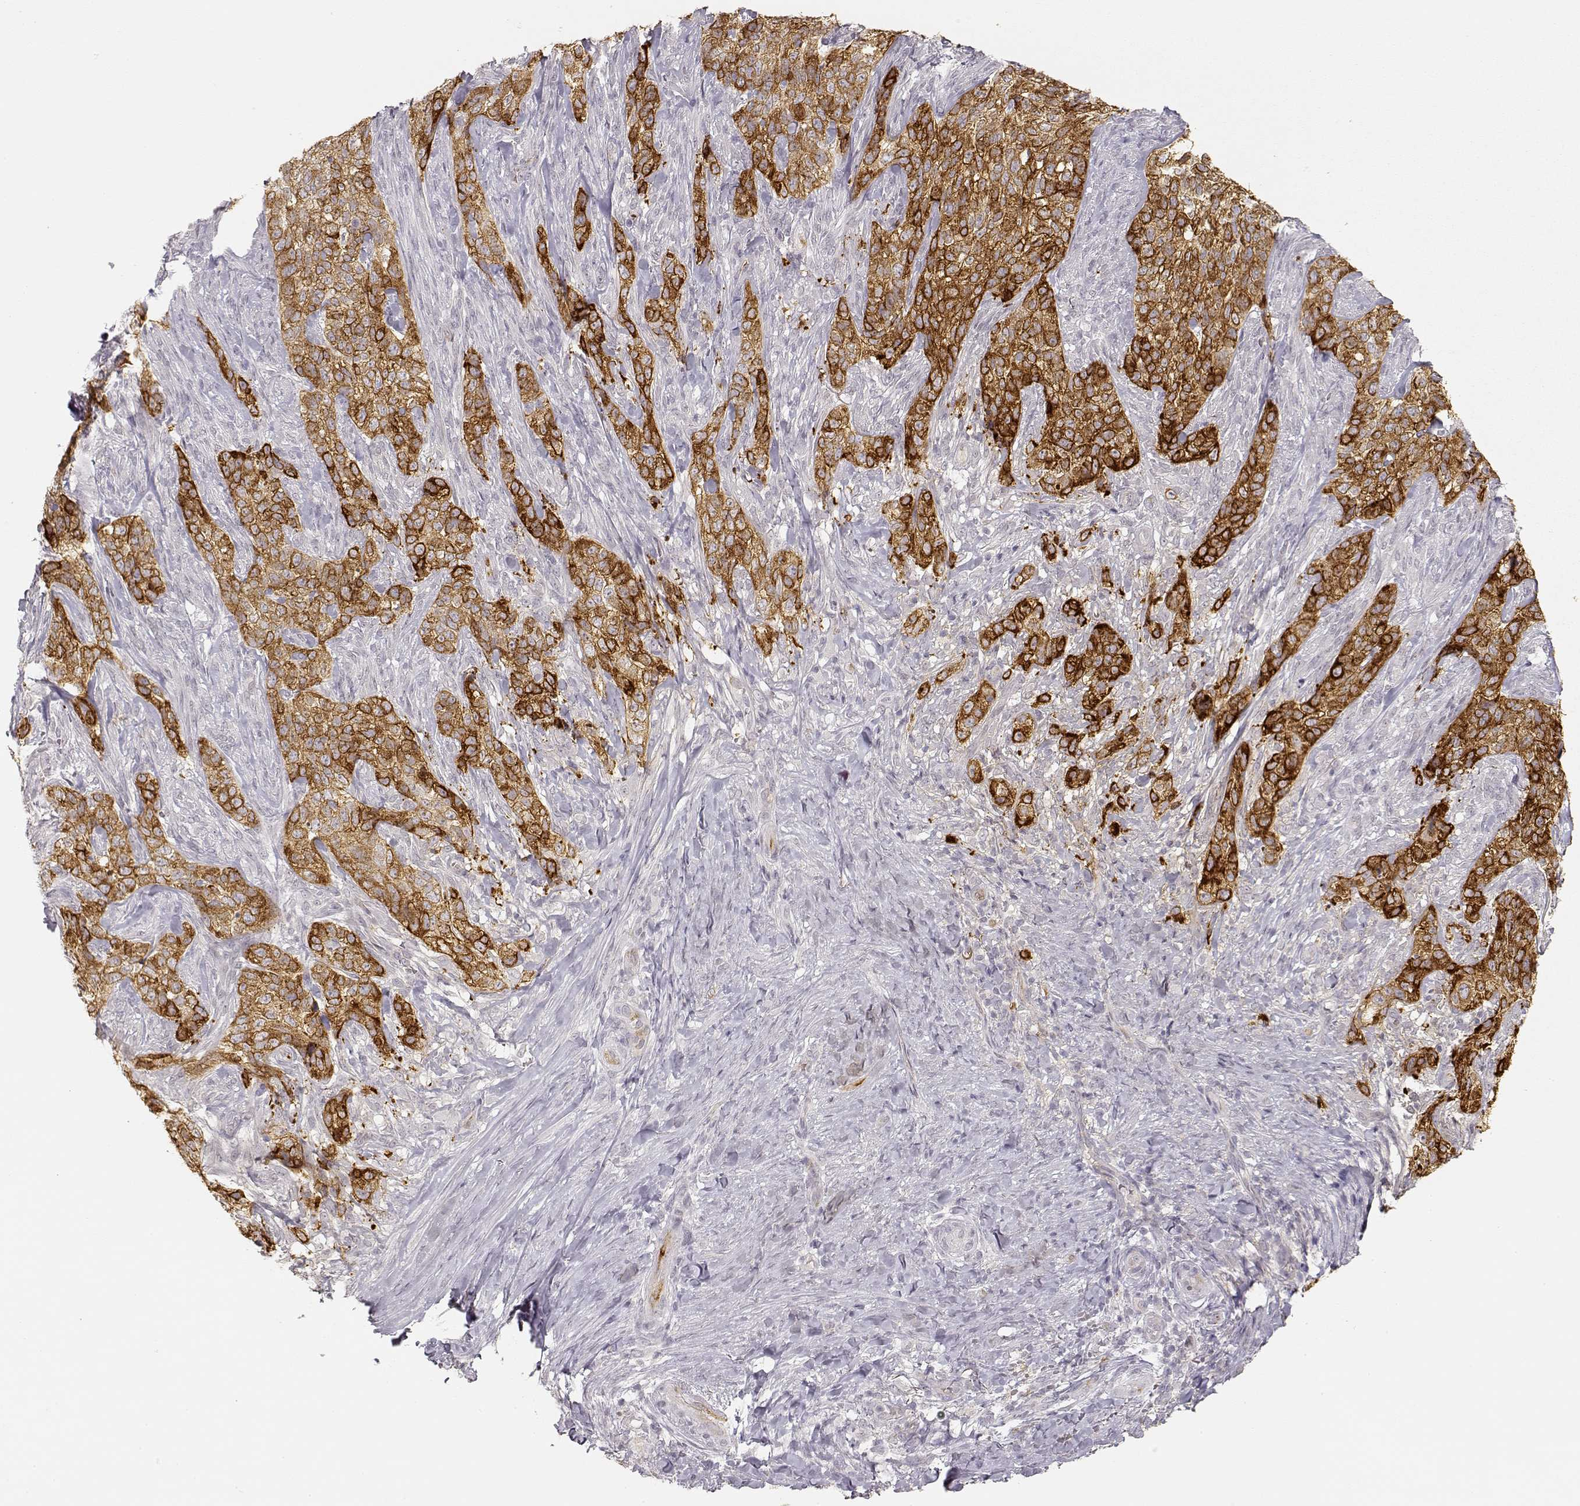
{"staining": {"intensity": "strong", "quantity": ">75%", "location": "cytoplasmic/membranous"}, "tissue": "skin cancer", "cell_type": "Tumor cells", "image_type": "cancer", "snomed": [{"axis": "morphology", "description": "Basal cell carcinoma"}, {"axis": "topography", "description": "Skin"}], "caption": "Skin cancer (basal cell carcinoma) stained with a brown dye exhibits strong cytoplasmic/membranous positive expression in approximately >75% of tumor cells.", "gene": "LAMC2", "patient": {"sex": "female", "age": 69}}